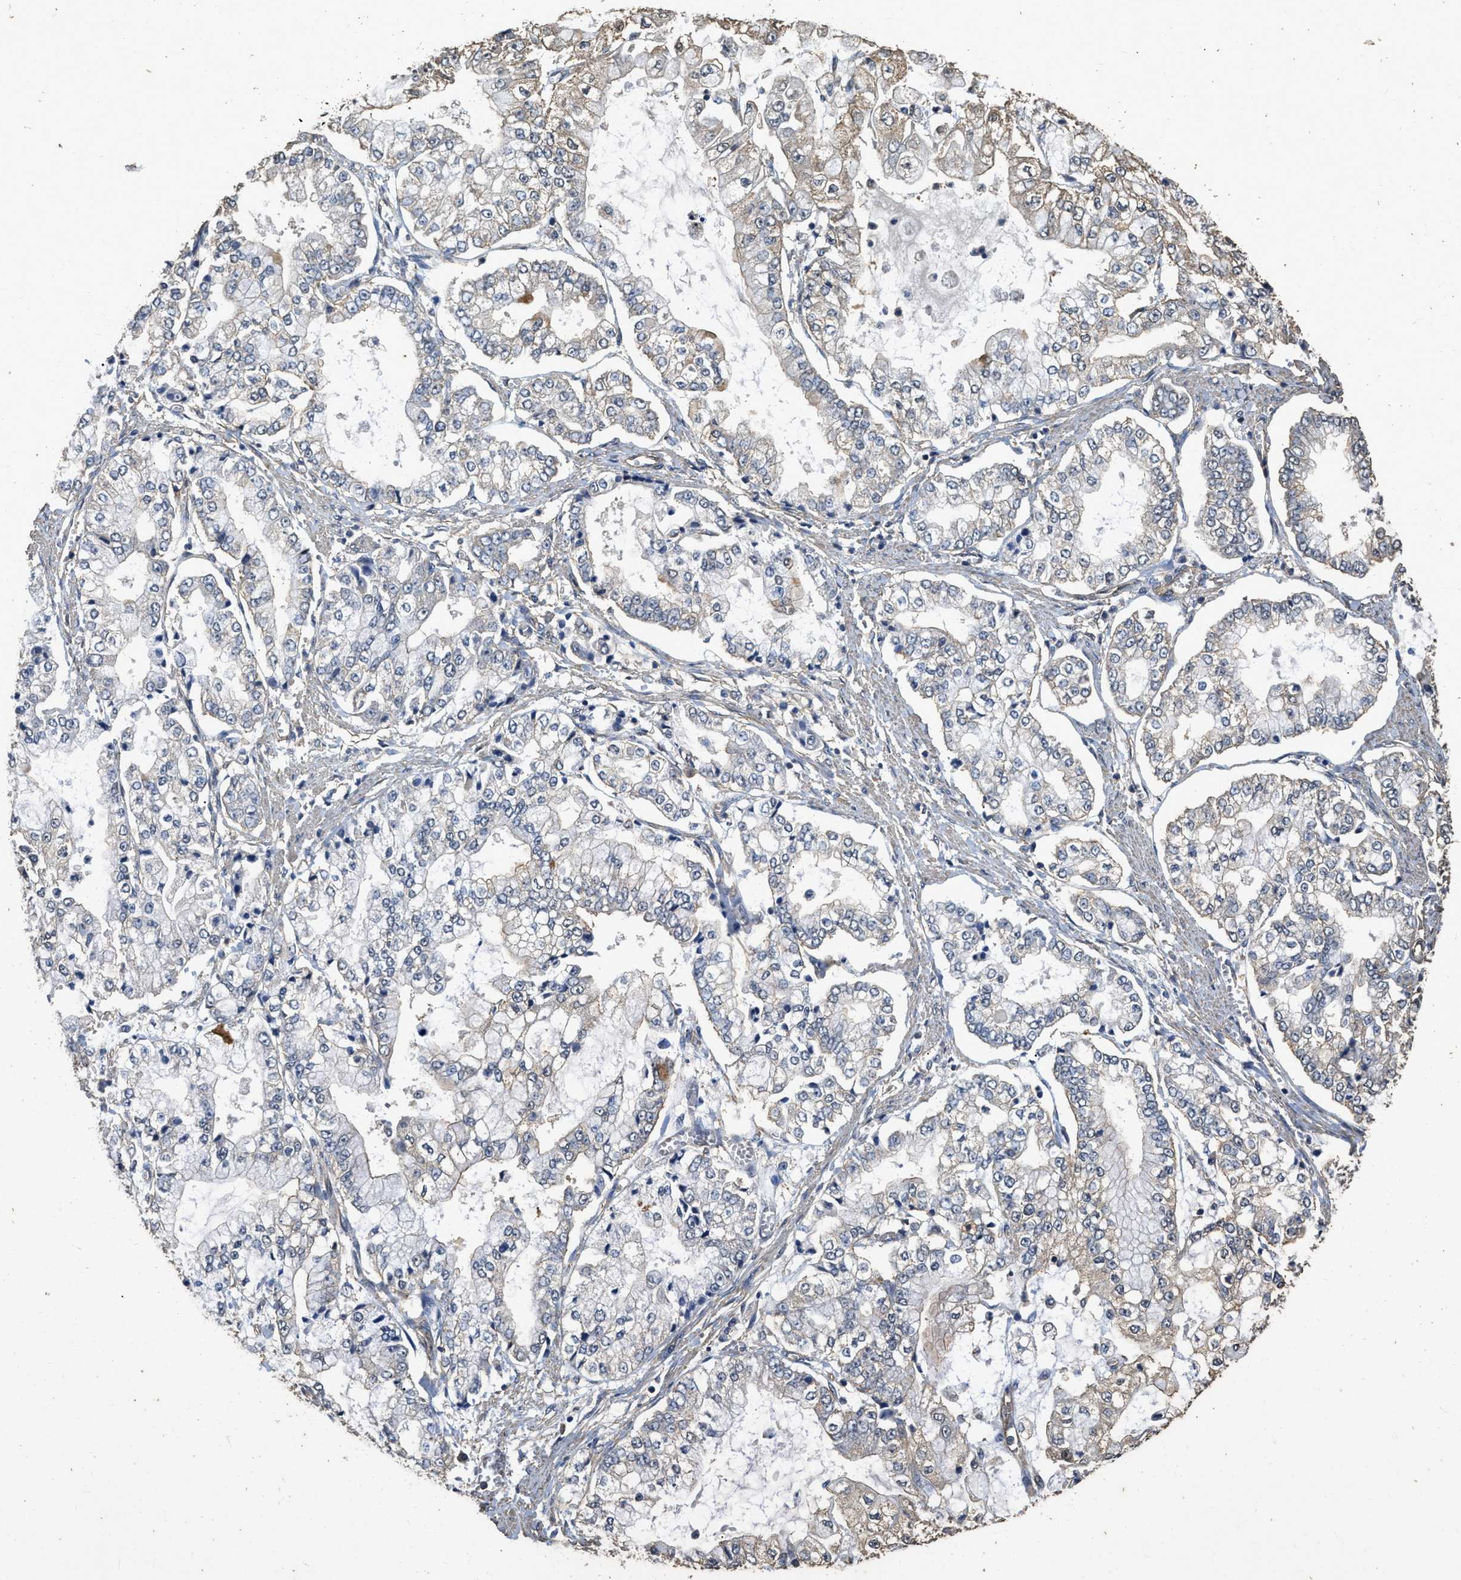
{"staining": {"intensity": "weak", "quantity": "<25%", "location": "cytoplasmic/membranous"}, "tissue": "stomach cancer", "cell_type": "Tumor cells", "image_type": "cancer", "snomed": [{"axis": "morphology", "description": "Adenocarcinoma, NOS"}, {"axis": "topography", "description": "Stomach"}], "caption": "Histopathology image shows no significant protein staining in tumor cells of adenocarcinoma (stomach).", "gene": "MIB1", "patient": {"sex": "male", "age": 76}}